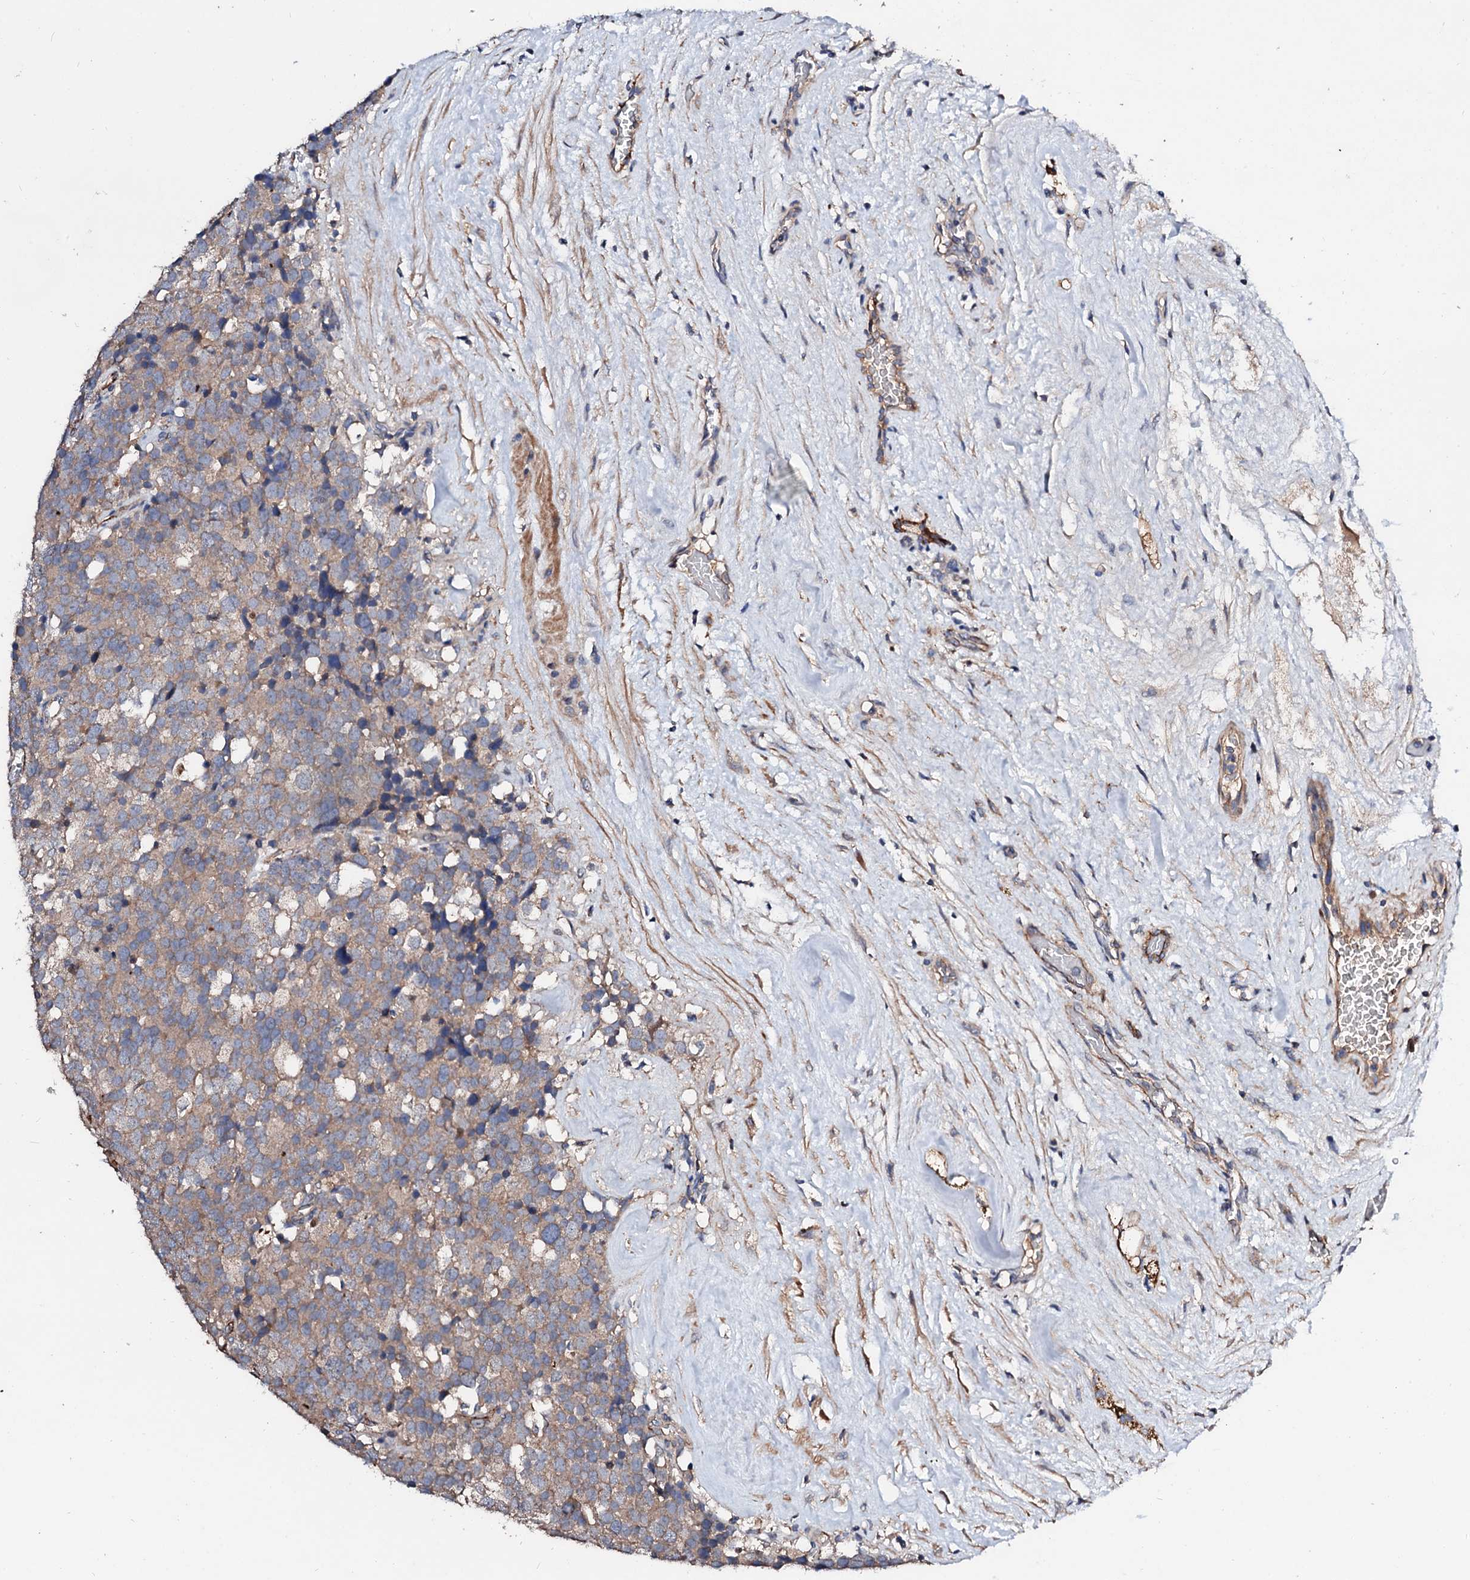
{"staining": {"intensity": "weak", "quantity": ">75%", "location": "cytoplasmic/membranous"}, "tissue": "testis cancer", "cell_type": "Tumor cells", "image_type": "cancer", "snomed": [{"axis": "morphology", "description": "Seminoma, NOS"}, {"axis": "topography", "description": "Testis"}], "caption": "Testis cancer (seminoma) tissue exhibits weak cytoplasmic/membranous staining in about >75% of tumor cells Immunohistochemistry stains the protein of interest in brown and the nuclei are stained blue.", "gene": "FIBIN", "patient": {"sex": "male", "age": 71}}